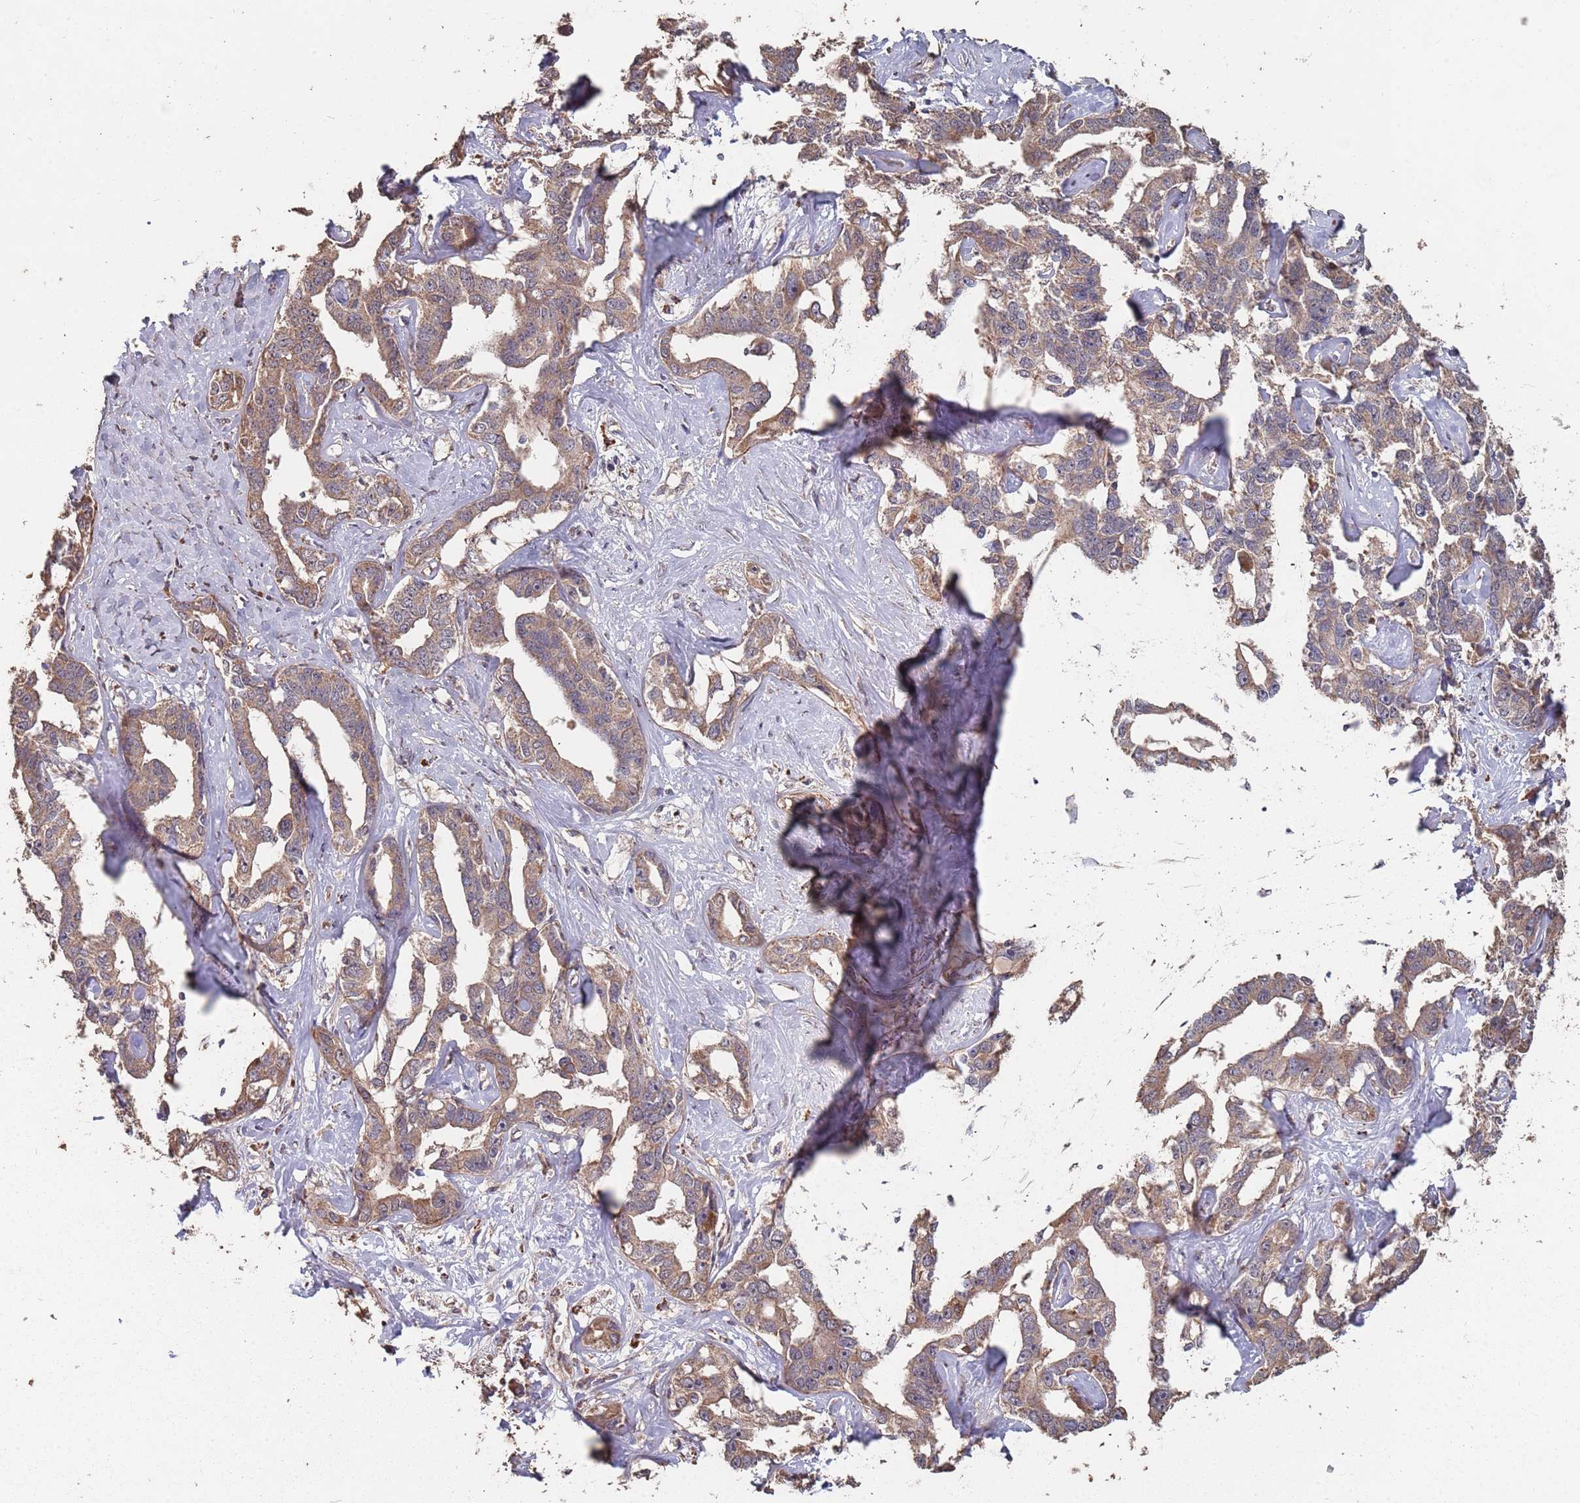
{"staining": {"intensity": "moderate", "quantity": ">75%", "location": "cytoplasmic/membranous"}, "tissue": "liver cancer", "cell_type": "Tumor cells", "image_type": "cancer", "snomed": [{"axis": "morphology", "description": "Cholangiocarcinoma"}, {"axis": "topography", "description": "Liver"}], "caption": "Liver cholangiocarcinoma tissue shows moderate cytoplasmic/membranous staining in about >75% of tumor cells (DAB IHC, brown staining for protein, blue staining for nuclei).", "gene": "PRORP", "patient": {"sex": "male", "age": 59}}